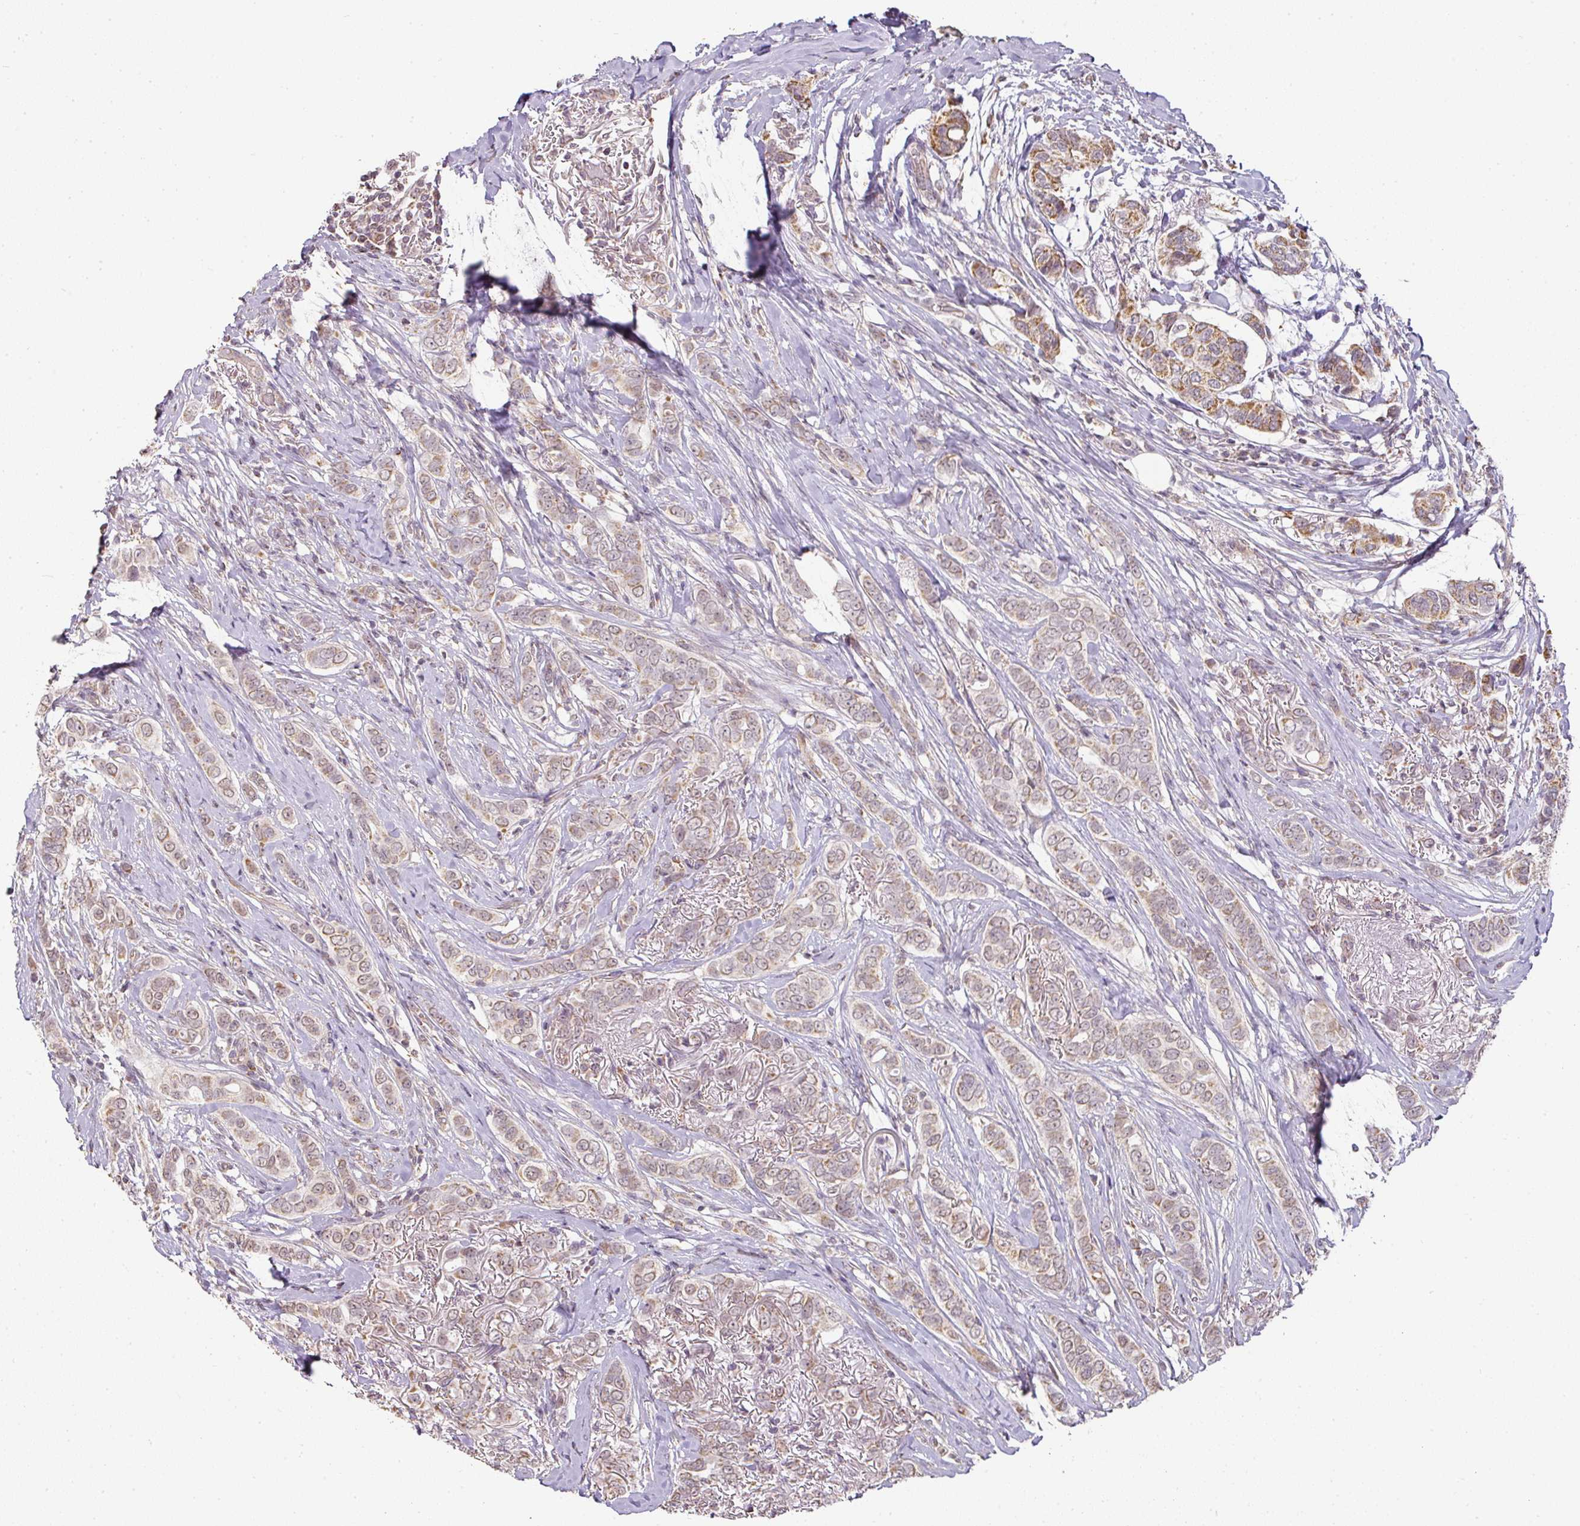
{"staining": {"intensity": "moderate", "quantity": ">75%", "location": "cytoplasmic/membranous"}, "tissue": "breast cancer", "cell_type": "Tumor cells", "image_type": "cancer", "snomed": [{"axis": "morphology", "description": "Lobular carcinoma"}, {"axis": "topography", "description": "Breast"}], "caption": "Human breast lobular carcinoma stained with a brown dye exhibits moderate cytoplasmic/membranous positive positivity in approximately >75% of tumor cells.", "gene": "MYOM2", "patient": {"sex": "female", "age": 51}}